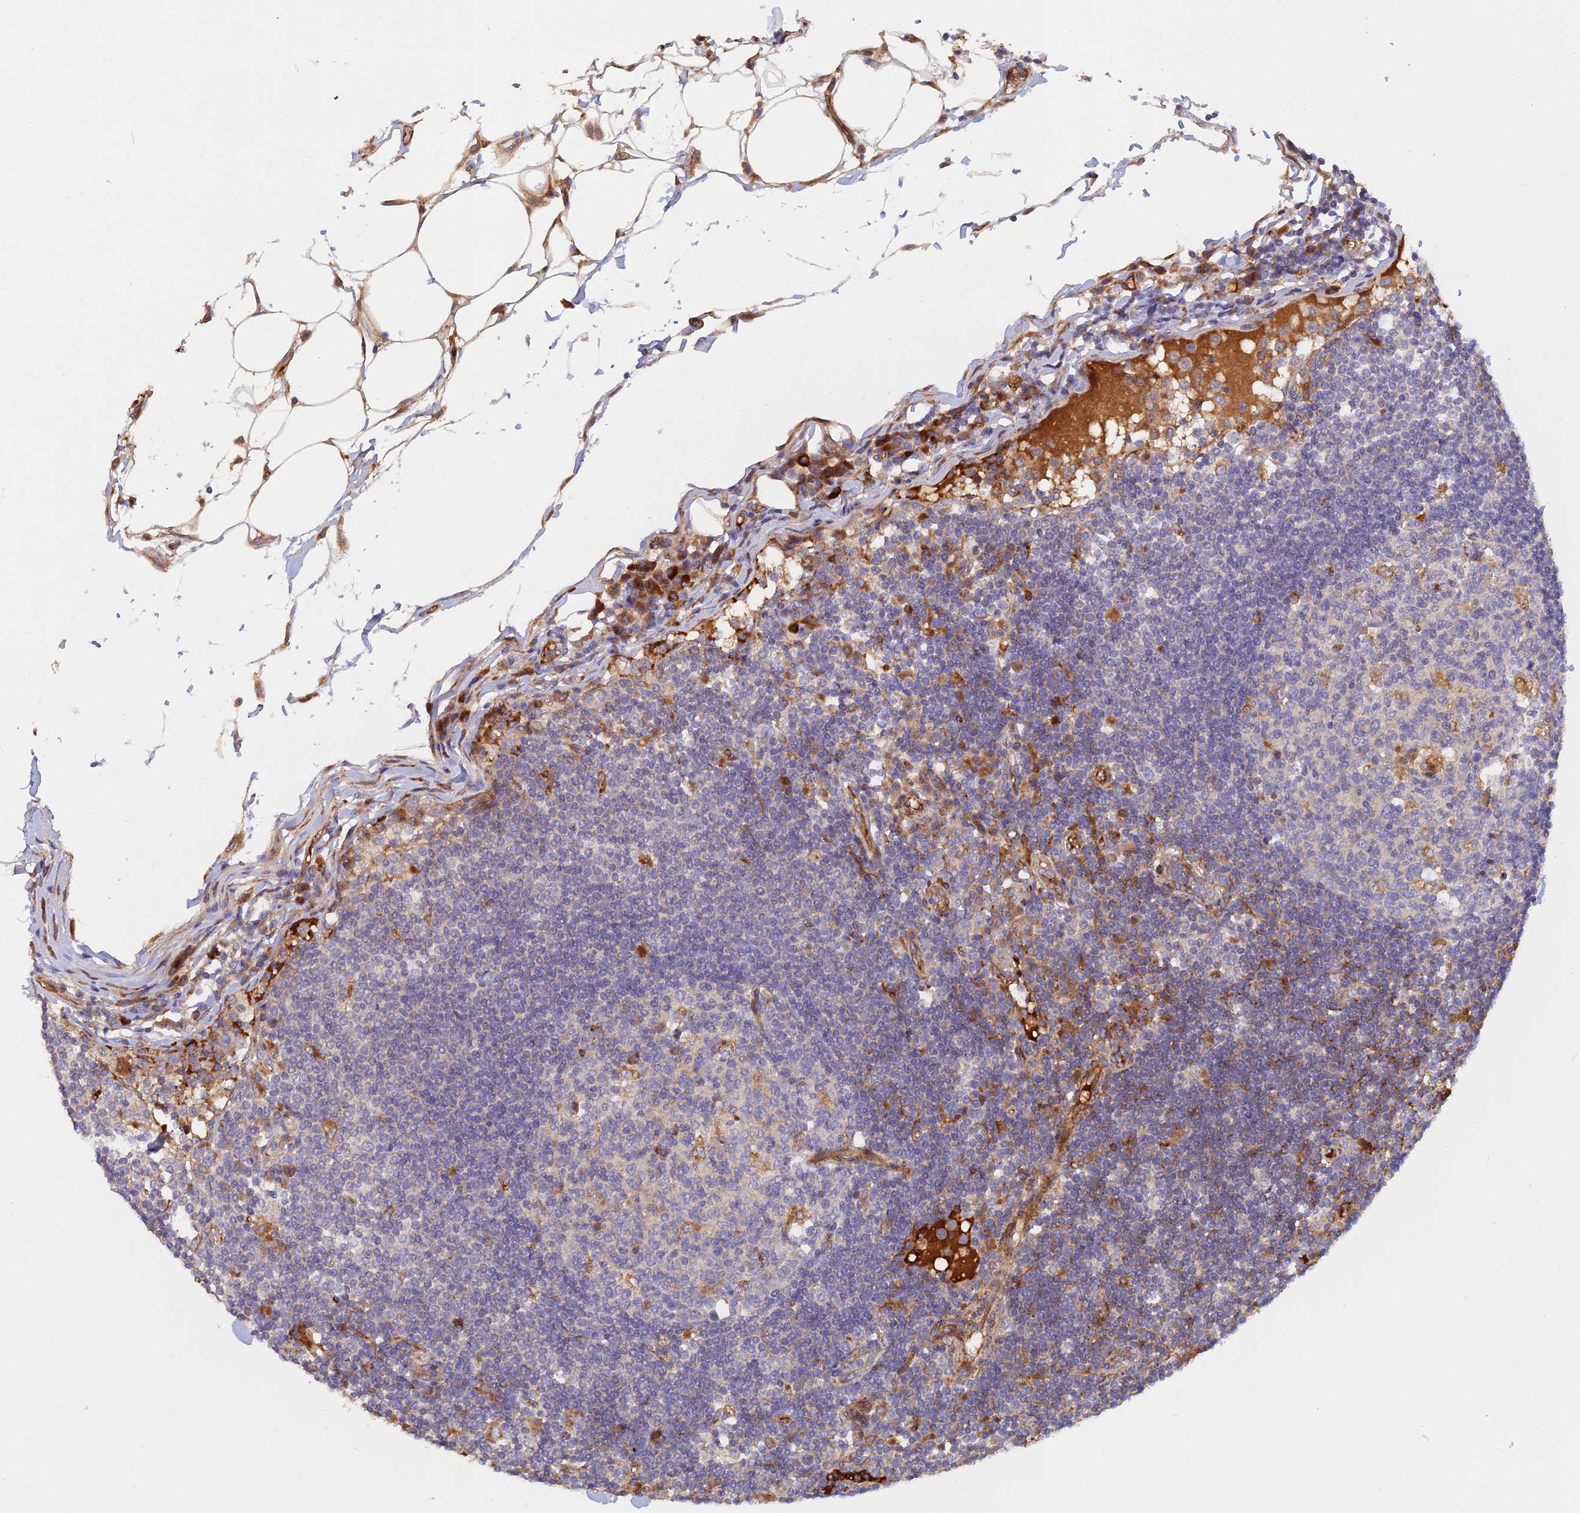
{"staining": {"intensity": "moderate", "quantity": "<25%", "location": "cytoplasmic/membranous"}, "tissue": "lymph node", "cell_type": "Germinal center cells", "image_type": "normal", "snomed": [{"axis": "morphology", "description": "Normal tissue, NOS"}, {"axis": "topography", "description": "Lymph node"}], "caption": "A high-resolution photomicrograph shows IHC staining of benign lymph node, which exhibits moderate cytoplasmic/membranous expression in about <25% of germinal center cells. (Brightfield microscopy of DAB IHC at high magnification).", "gene": "GMCL1", "patient": {"sex": "female", "age": 53}}